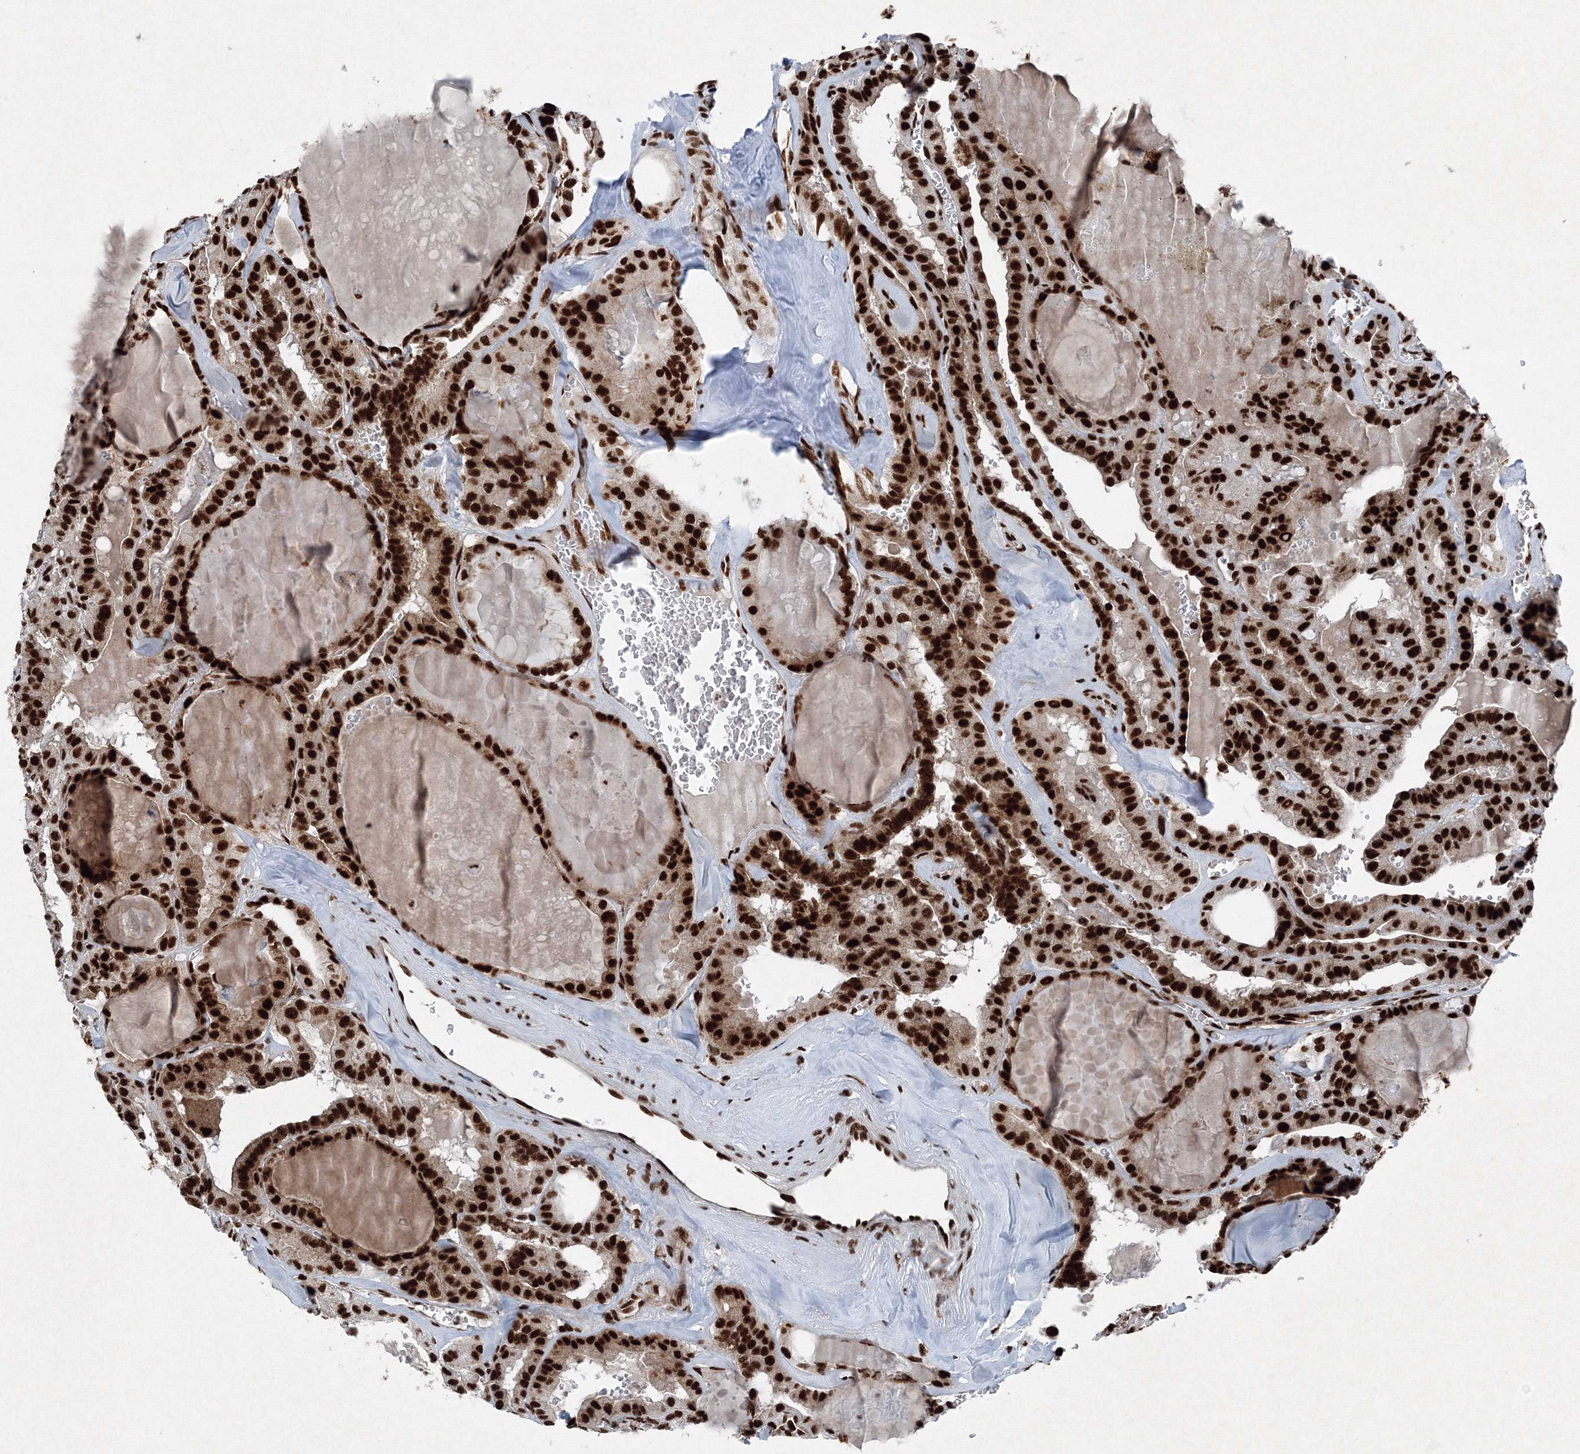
{"staining": {"intensity": "strong", "quantity": ">75%", "location": "nuclear"}, "tissue": "thyroid cancer", "cell_type": "Tumor cells", "image_type": "cancer", "snomed": [{"axis": "morphology", "description": "Papillary adenocarcinoma, NOS"}, {"axis": "topography", "description": "Thyroid gland"}], "caption": "Immunohistochemistry staining of thyroid cancer, which shows high levels of strong nuclear positivity in approximately >75% of tumor cells indicating strong nuclear protein expression. The staining was performed using DAB (brown) for protein detection and nuclei were counterstained in hematoxylin (blue).", "gene": "SNRPC", "patient": {"sex": "male", "age": 52}}